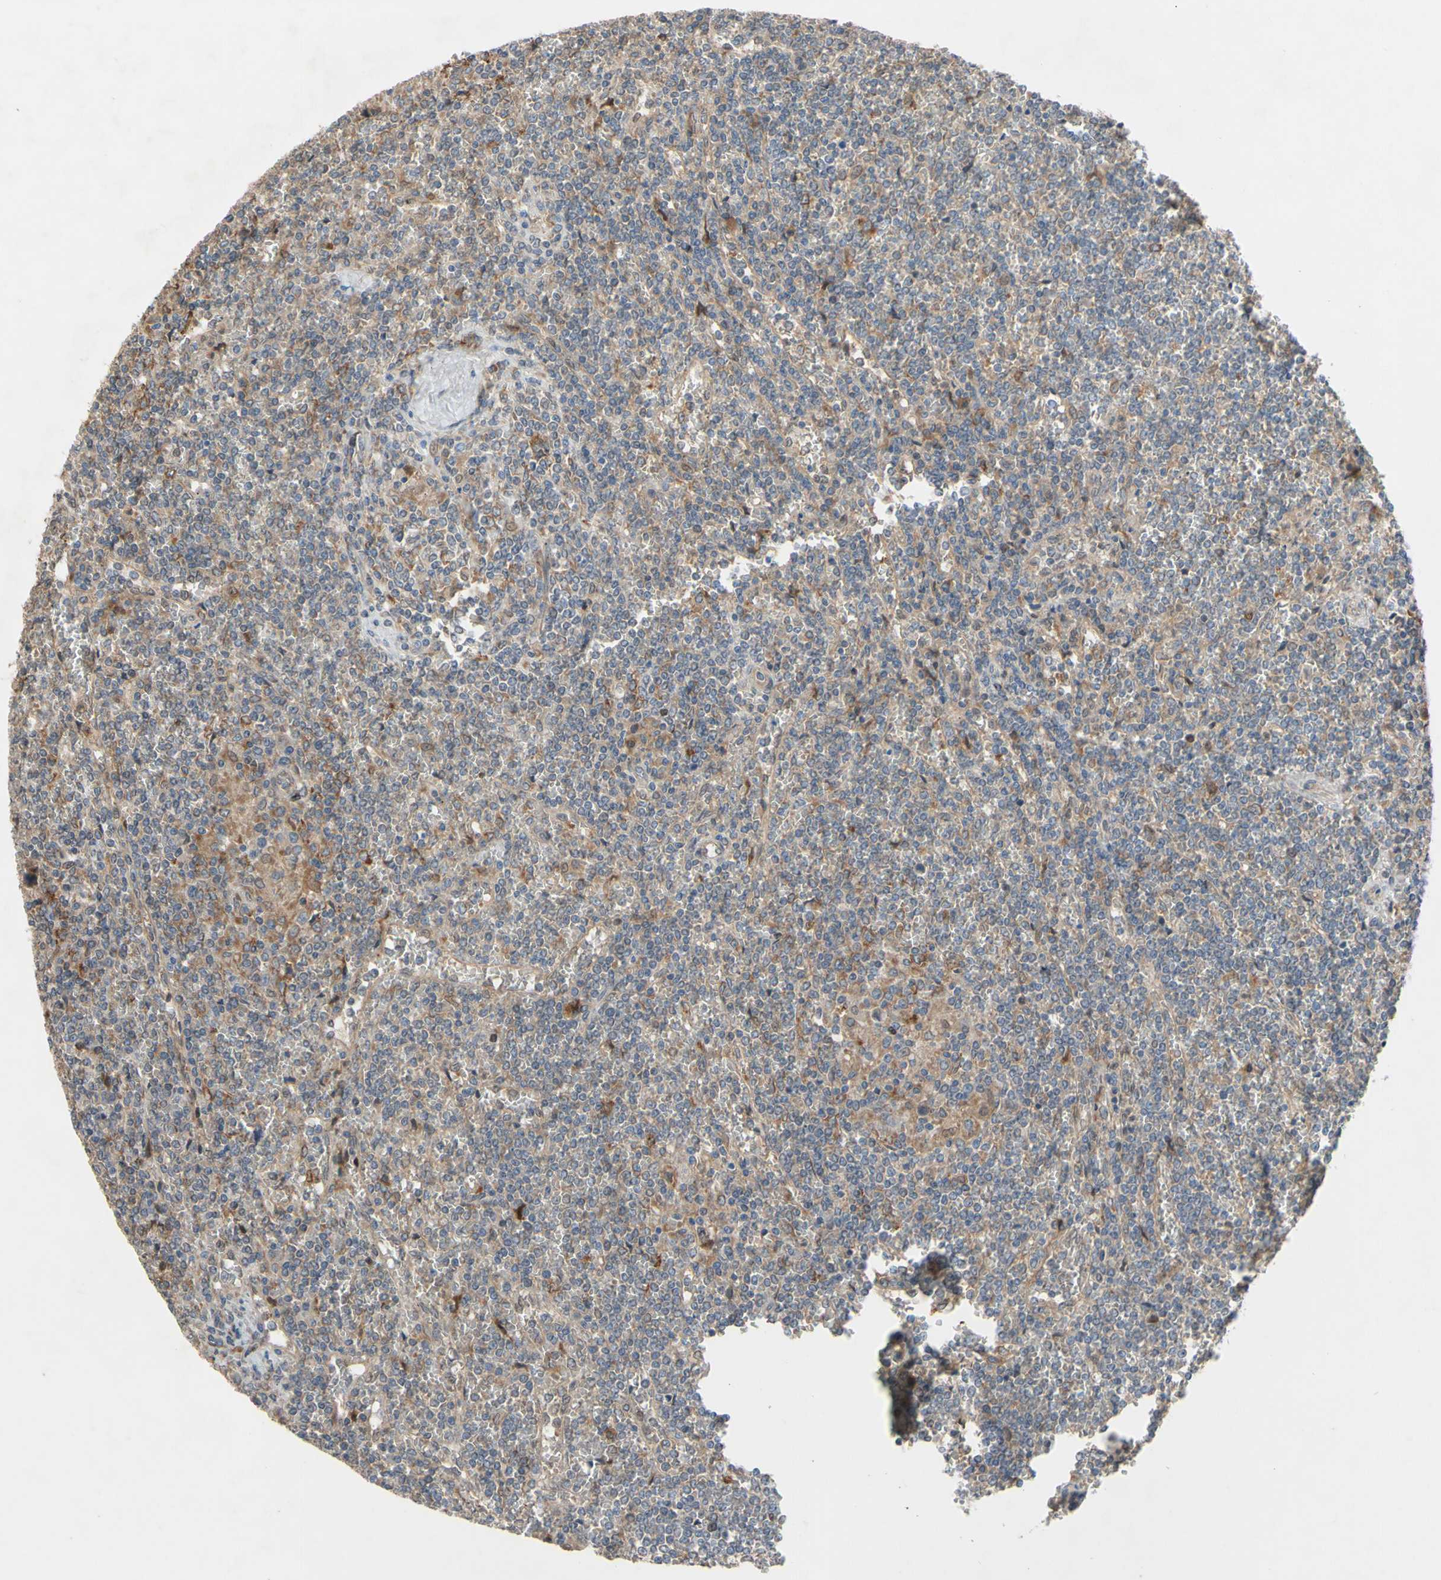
{"staining": {"intensity": "negative", "quantity": "none", "location": "none"}, "tissue": "lymphoma", "cell_type": "Tumor cells", "image_type": "cancer", "snomed": [{"axis": "morphology", "description": "Malignant lymphoma, non-Hodgkin's type, Low grade"}, {"axis": "topography", "description": "Spleen"}], "caption": "There is no significant positivity in tumor cells of lymphoma.", "gene": "PDGFB", "patient": {"sex": "female", "age": 19}}